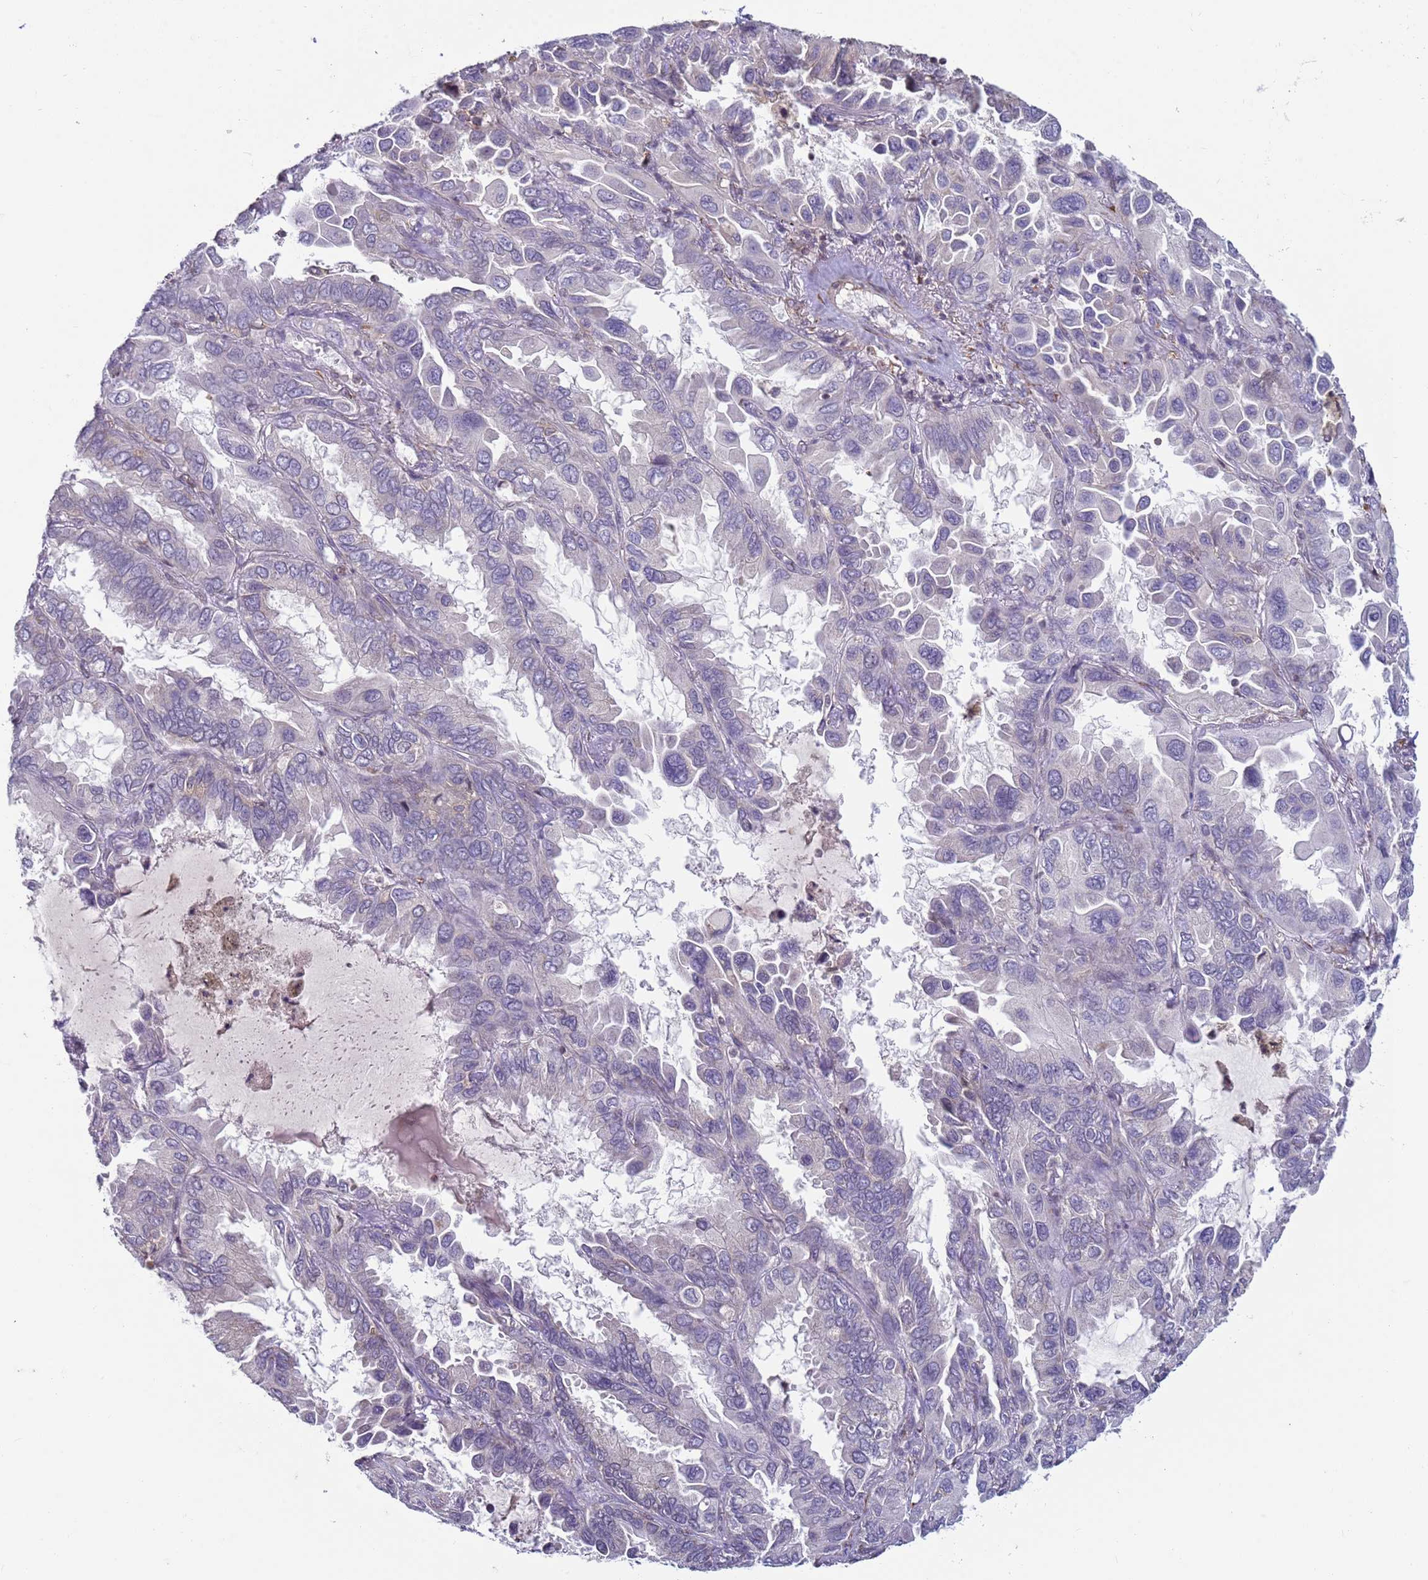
{"staining": {"intensity": "negative", "quantity": "none", "location": "none"}, "tissue": "lung cancer", "cell_type": "Tumor cells", "image_type": "cancer", "snomed": [{"axis": "morphology", "description": "Adenocarcinoma, NOS"}, {"axis": "topography", "description": "Lung"}], "caption": "A photomicrograph of human lung adenocarcinoma is negative for staining in tumor cells.", "gene": "SNAPC4", "patient": {"sex": "male", "age": 64}}